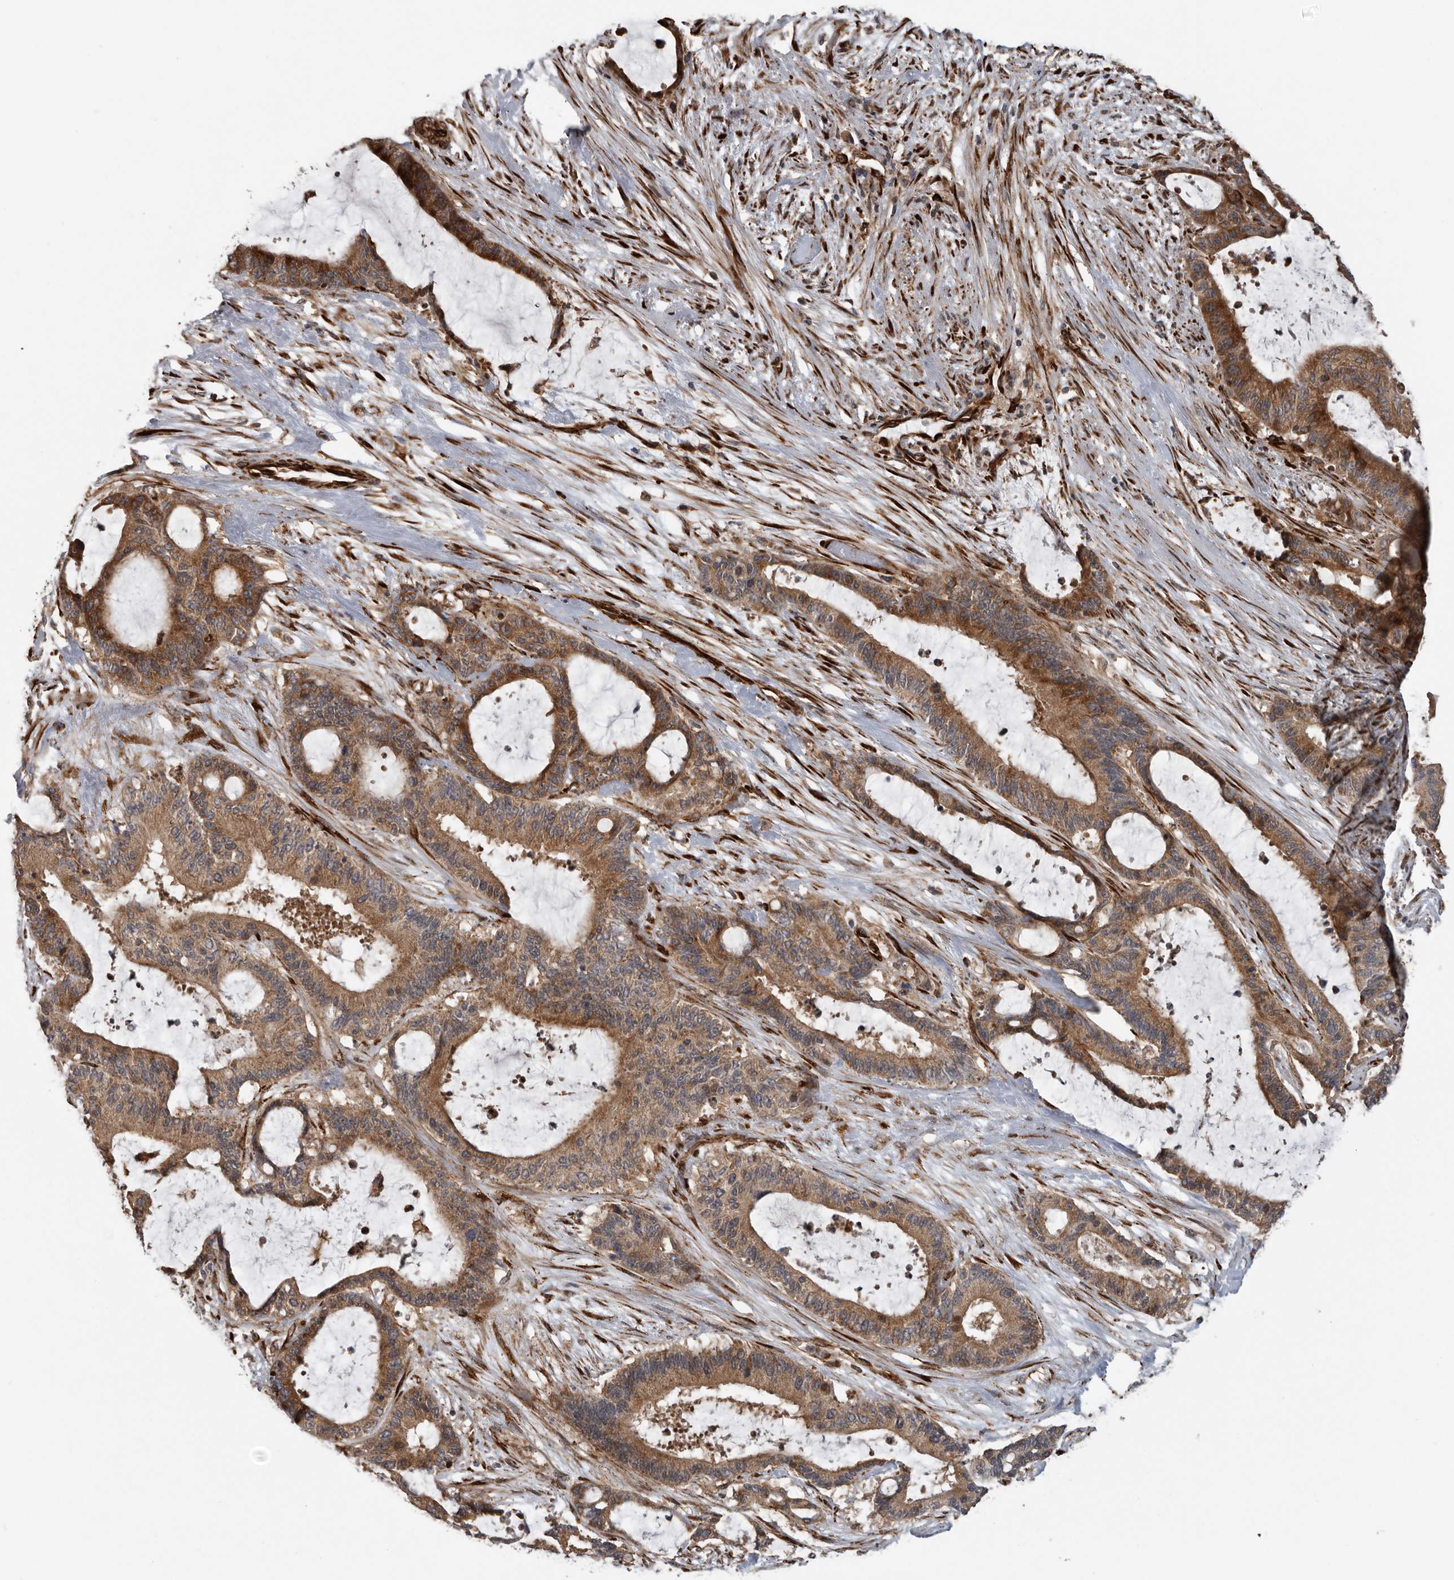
{"staining": {"intensity": "strong", "quantity": ">75%", "location": "cytoplasmic/membranous"}, "tissue": "liver cancer", "cell_type": "Tumor cells", "image_type": "cancer", "snomed": [{"axis": "morphology", "description": "Normal tissue, NOS"}, {"axis": "morphology", "description": "Cholangiocarcinoma"}, {"axis": "topography", "description": "Liver"}, {"axis": "topography", "description": "Peripheral nerve tissue"}], "caption": "DAB immunohistochemical staining of human cholangiocarcinoma (liver) reveals strong cytoplasmic/membranous protein expression in about >75% of tumor cells.", "gene": "CEP350", "patient": {"sex": "female", "age": 73}}